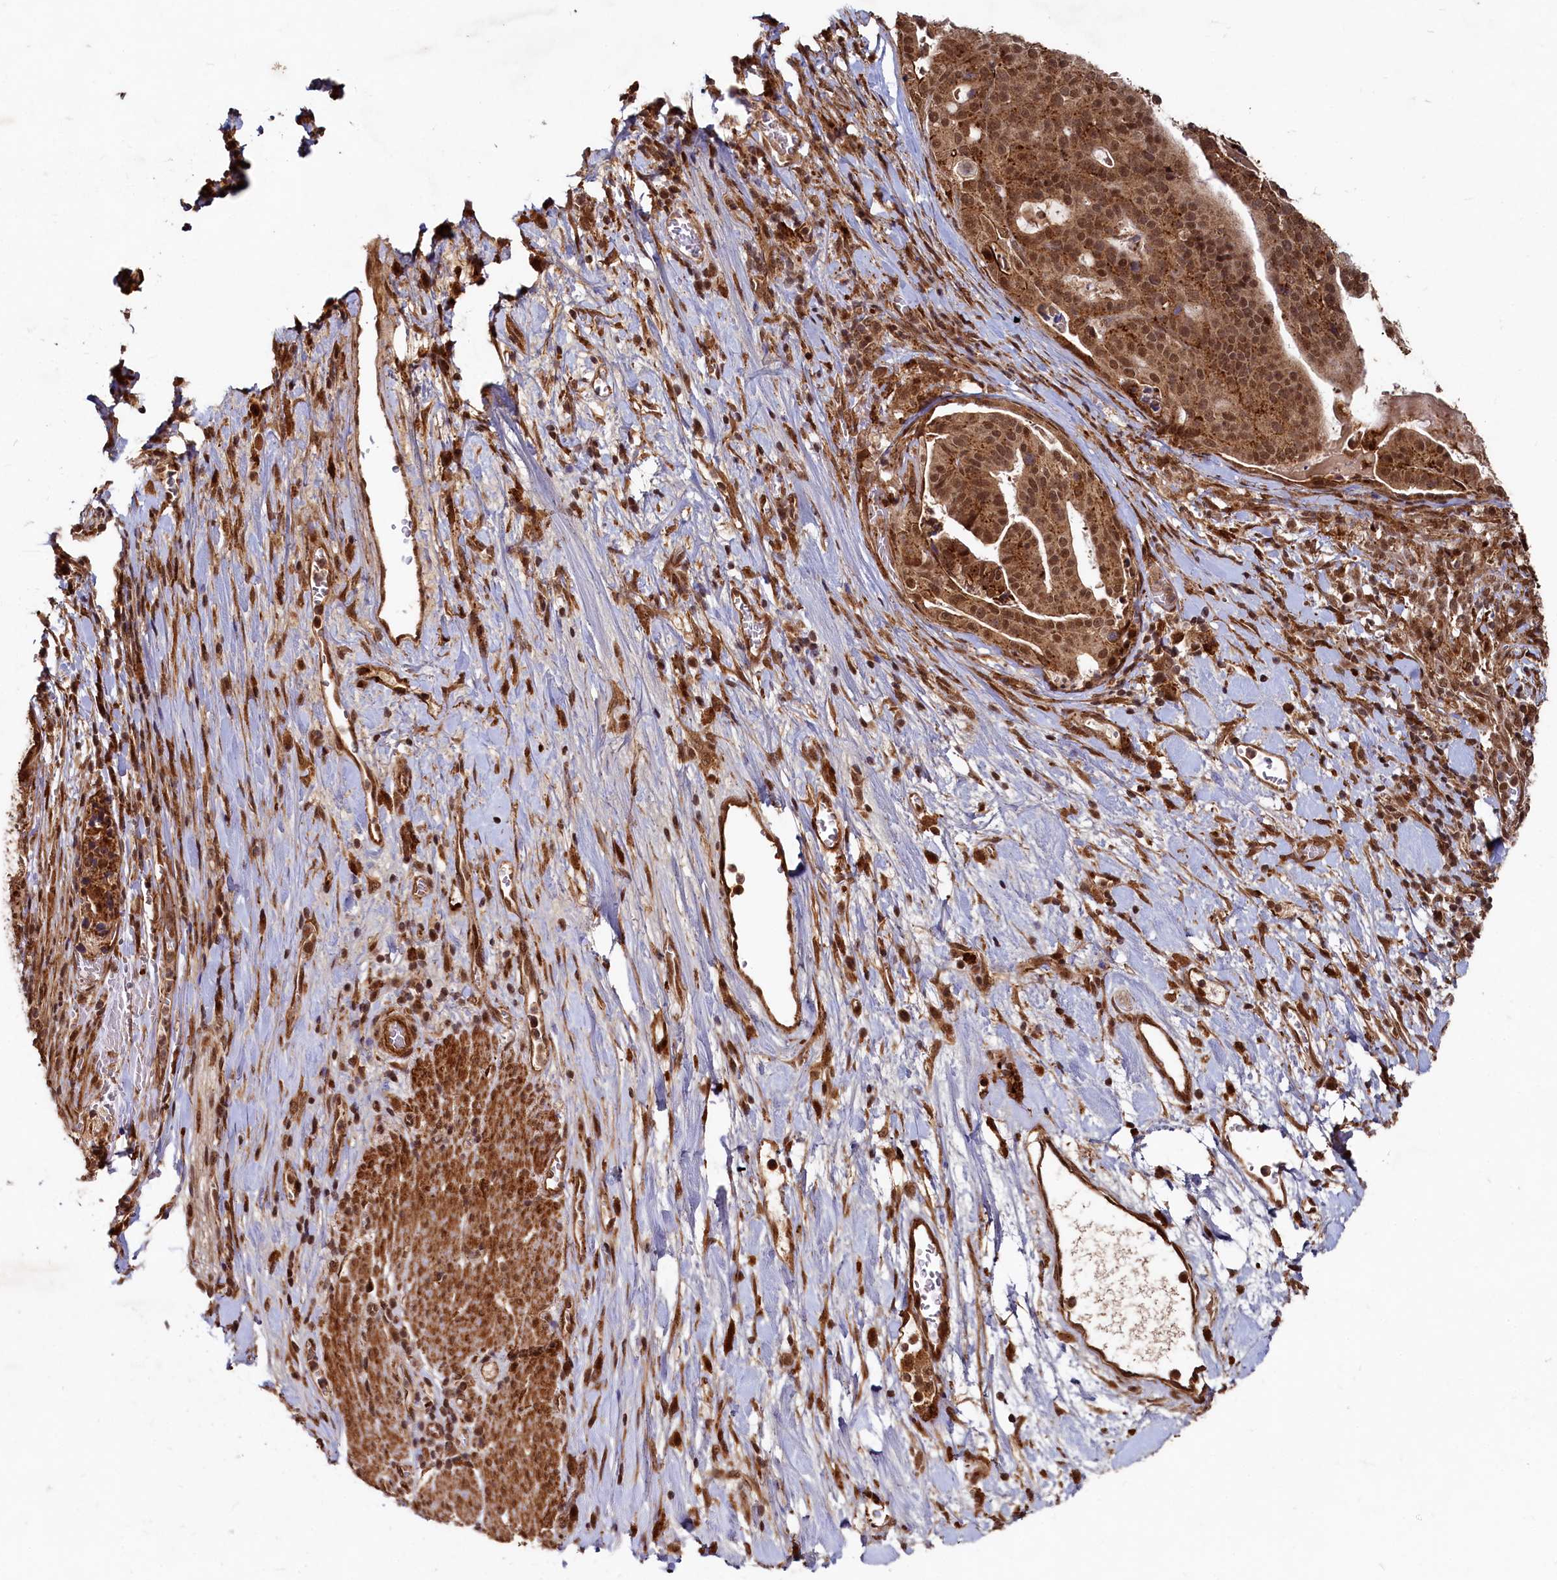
{"staining": {"intensity": "moderate", "quantity": ">75%", "location": "cytoplasmic/membranous,nuclear"}, "tissue": "stomach cancer", "cell_type": "Tumor cells", "image_type": "cancer", "snomed": [{"axis": "morphology", "description": "Adenocarcinoma, NOS"}, {"axis": "topography", "description": "Stomach"}], "caption": "Brown immunohistochemical staining in stomach cancer exhibits moderate cytoplasmic/membranous and nuclear expression in approximately >75% of tumor cells.", "gene": "TRIM23", "patient": {"sex": "male", "age": 48}}